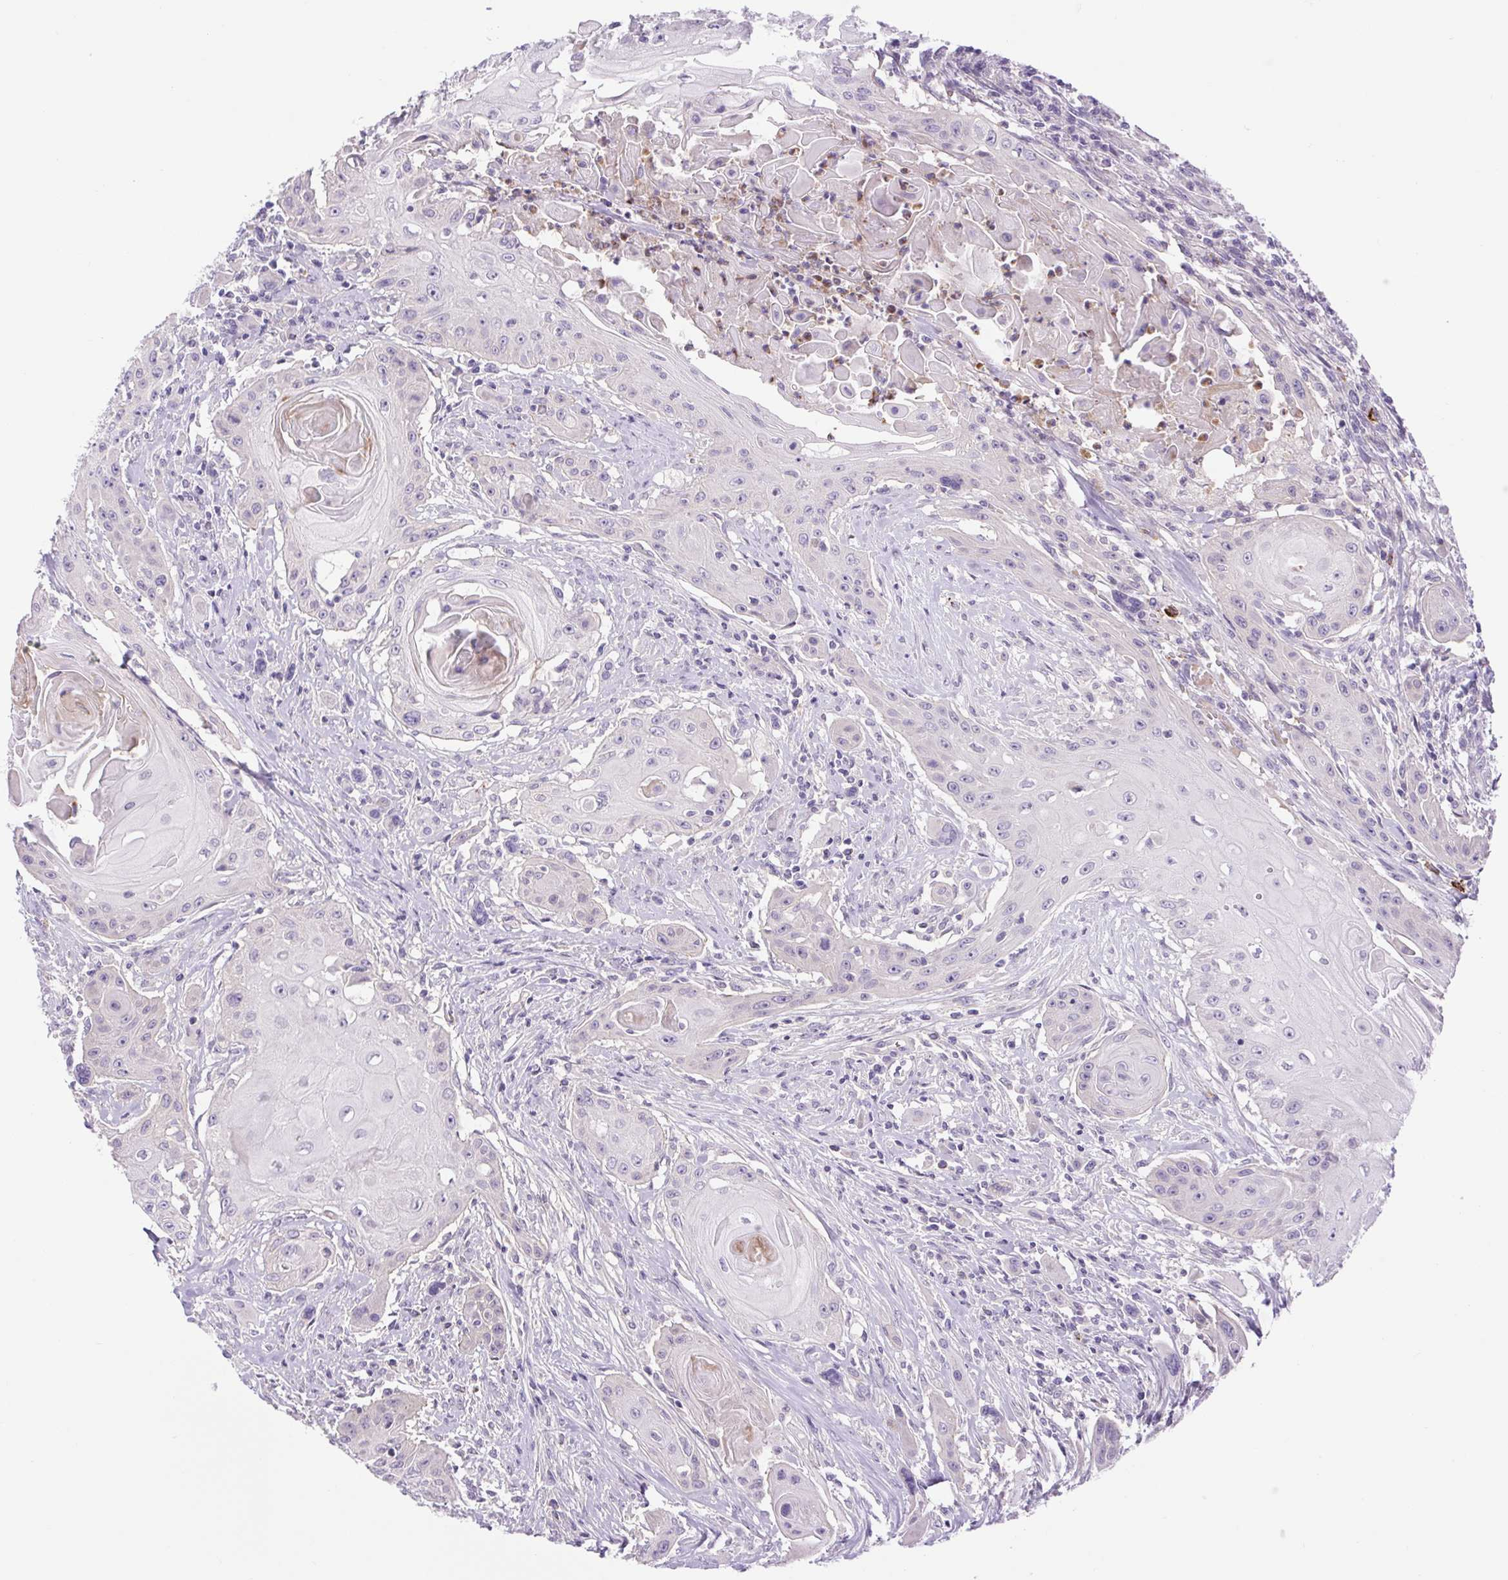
{"staining": {"intensity": "negative", "quantity": "none", "location": "none"}, "tissue": "head and neck cancer", "cell_type": "Tumor cells", "image_type": "cancer", "snomed": [{"axis": "morphology", "description": "Squamous cell carcinoma, NOS"}, {"axis": "topography", "description": "Oral tissue"}, {"axis": "topography", "description": "Head-Neck"}, {"axis": "topography", "description": "Neck, NOS"}], "caption": "IHC image of human head and neck cancer (squamous cell carcinoma) stained for a protein (brown), which shows no expression in tumor cells. The staining was performed using DAB (3,3'-diaminobenzidine) to visualize the protein expression in brown, while the nuclei were stained in blue with hematoxylin (Magnification: 20x).", "gene": "FAM177B", "patient": {"sex": "female", "age": 55}}